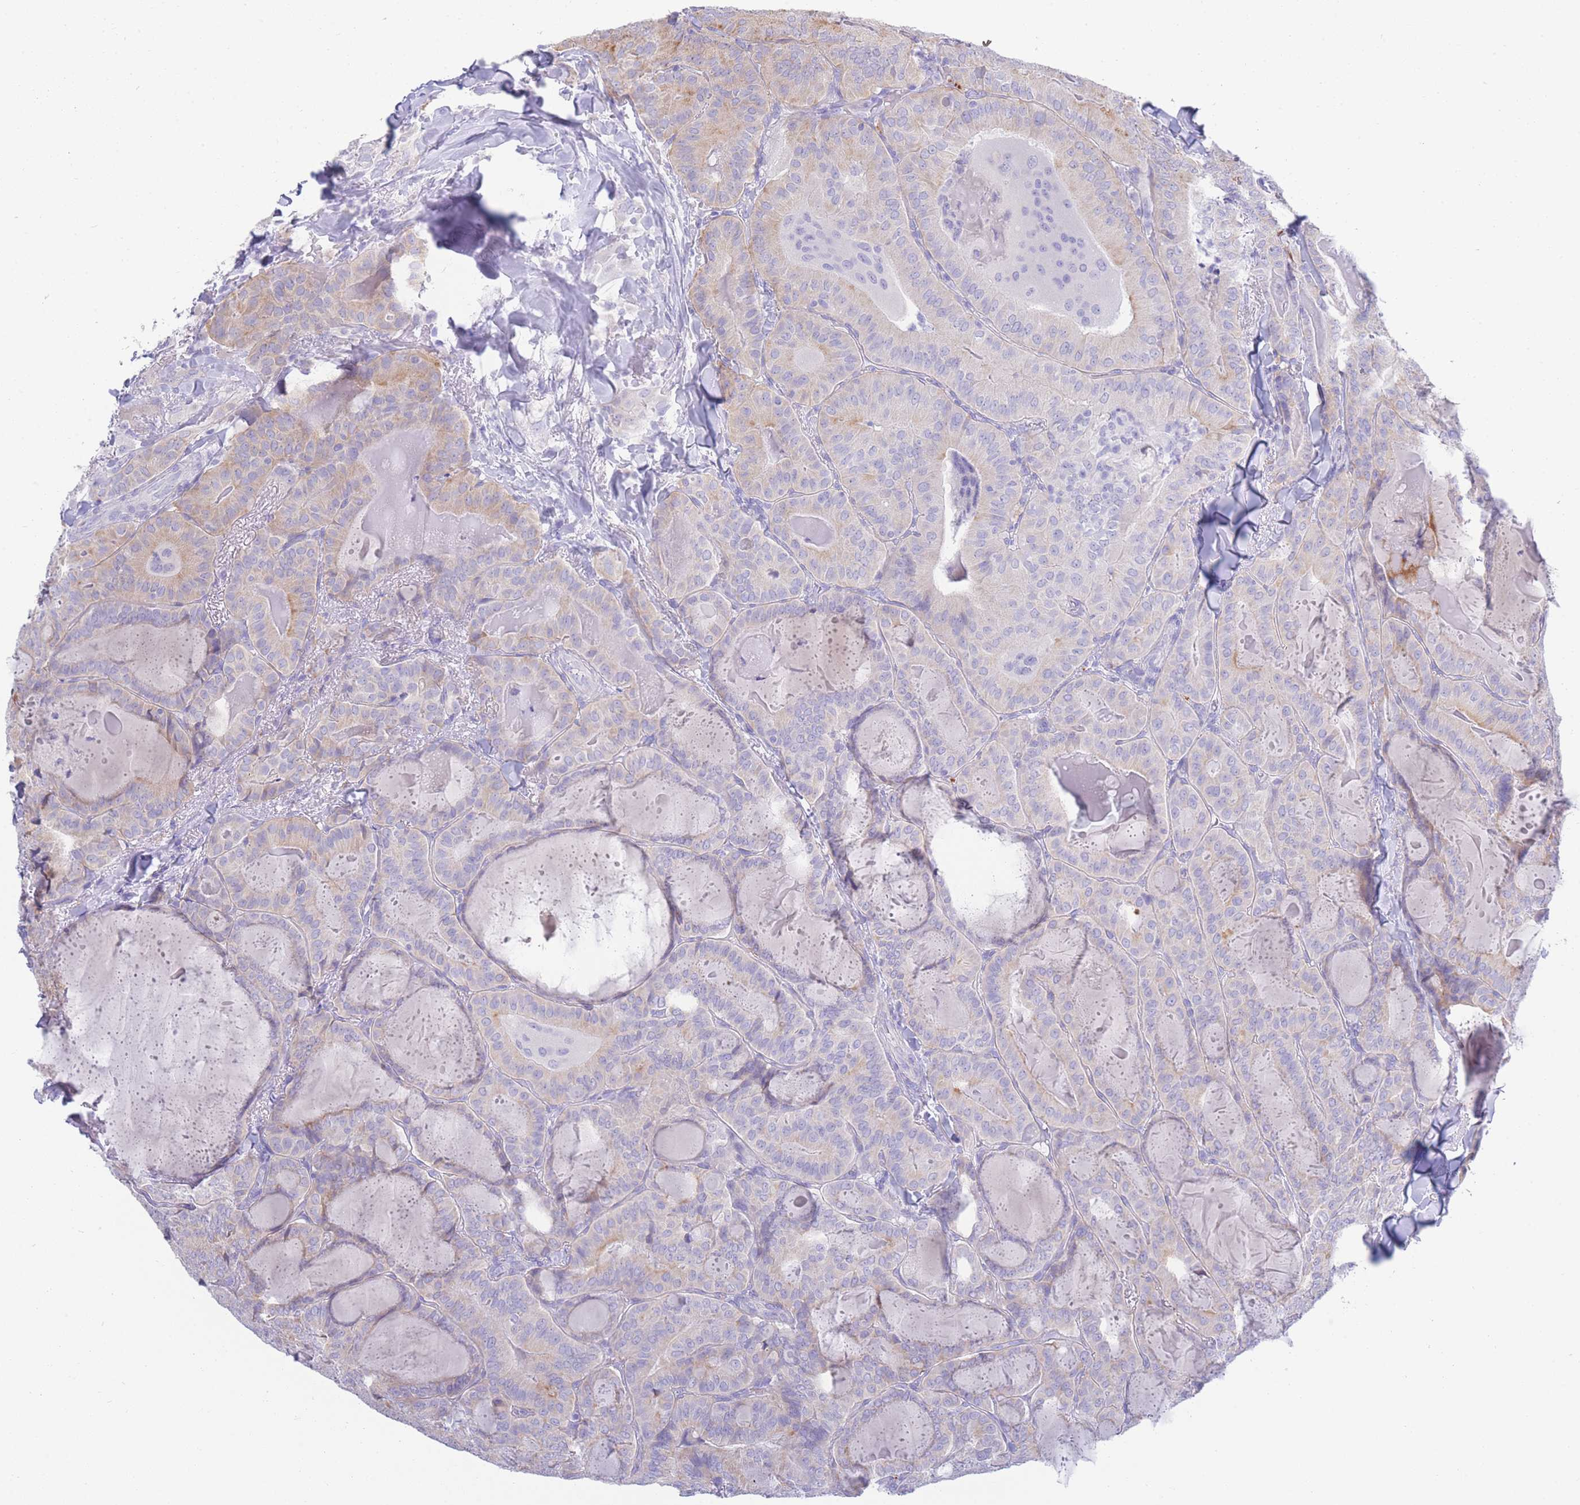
{"staining": {"intensity": "weak", "quantity": "<25%", "location": "cytoplasmic/membranous"}, "tissue": "thyroid cancer", "cell_type": "Tumor cells", "image_type": "cancer", "snomed": [{"axis": "morphology", "description": "Papillary adenocarcinoma, NOS"}, {"axis": "topography", "description": "Thyroid gland"}], "caption": "This is a photomicrograph of immunohistochemistry (IHC) staining of thyroid cancer, which shows no staining in tumor cells.", "gene": "LRRC37A", "patient": {"sex": "female", "age": 68}}